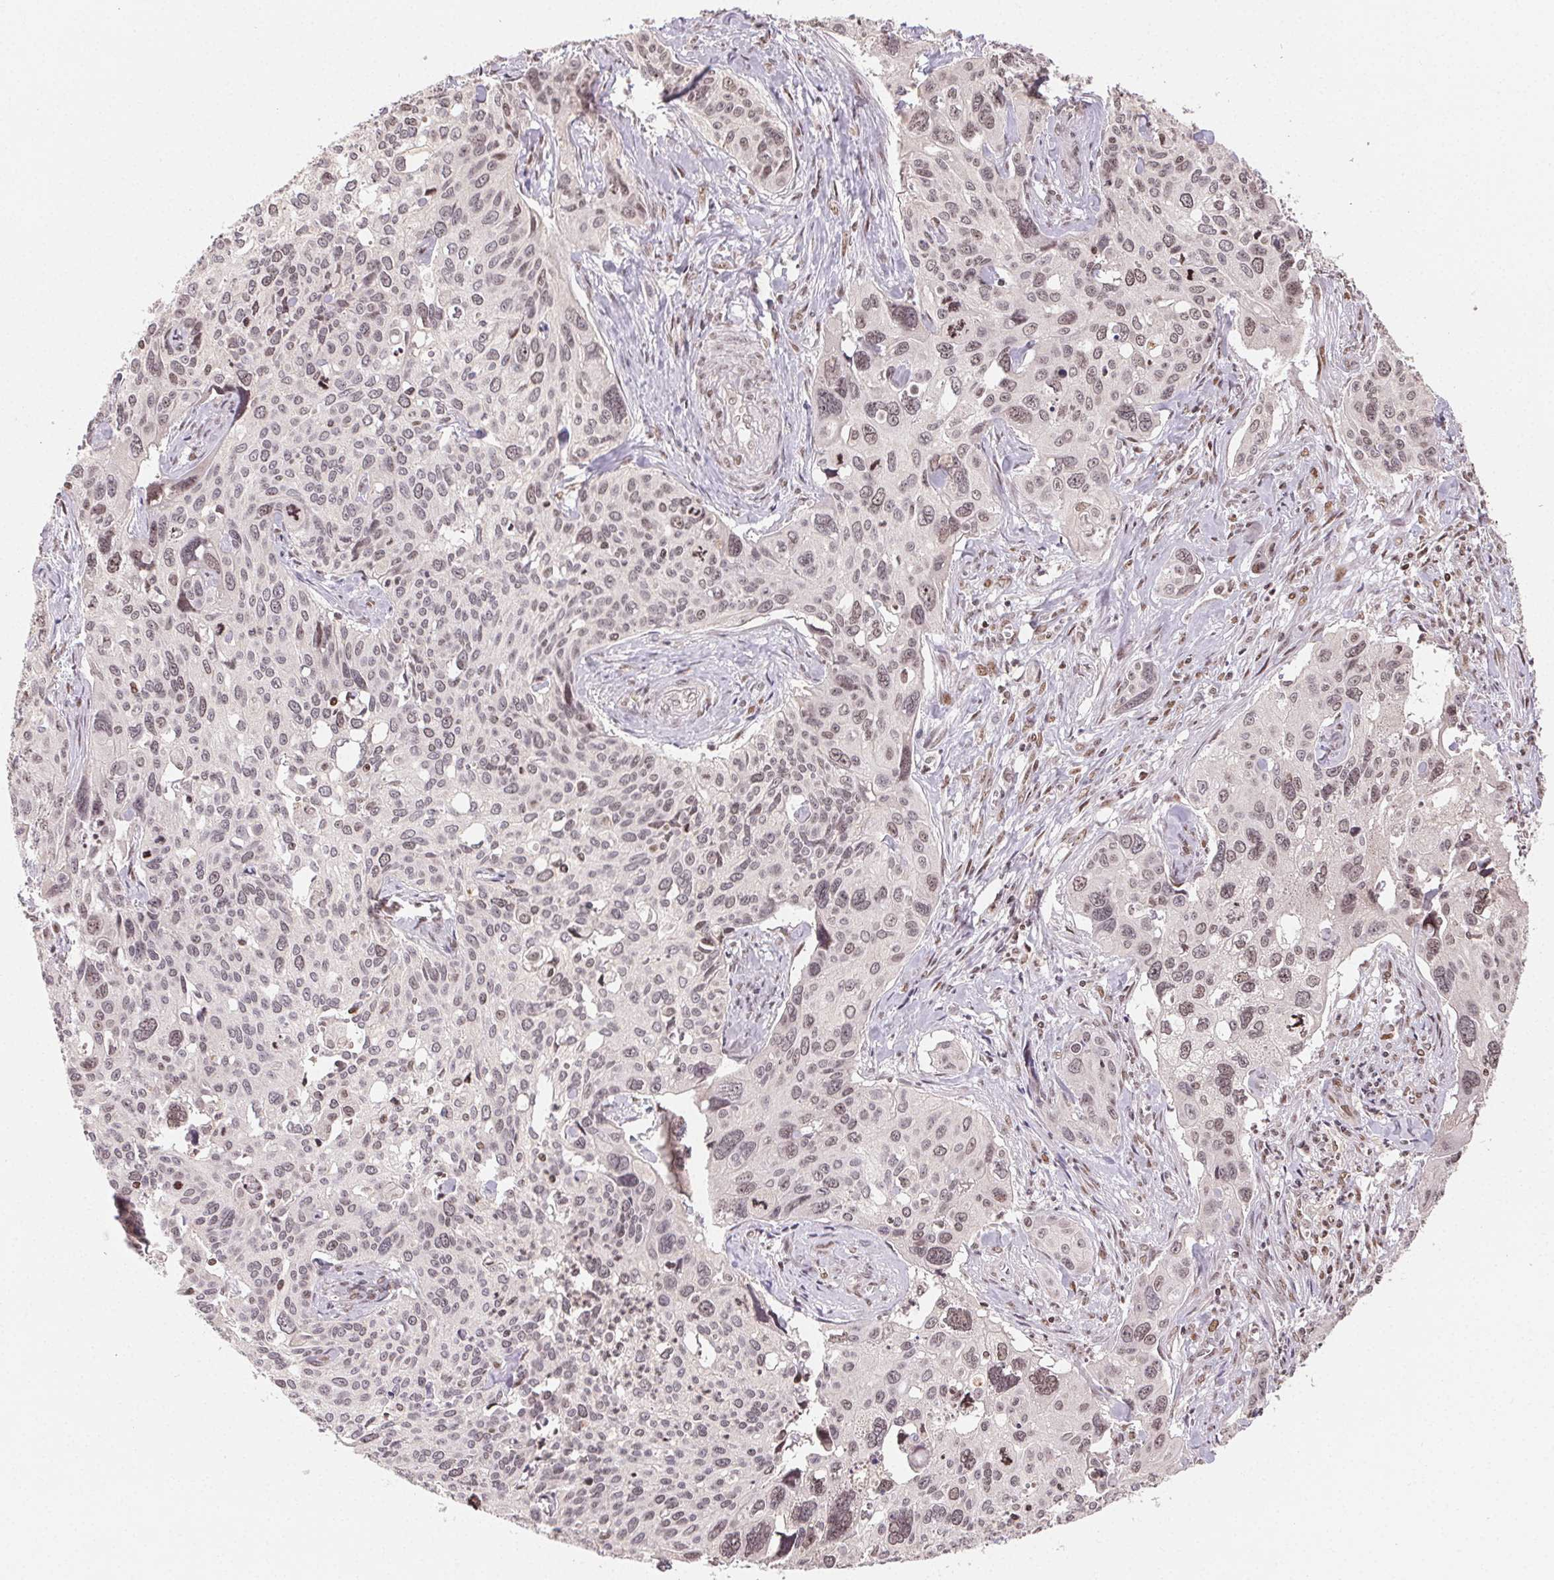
{"staining": {"intensity": "weak", "quantity": "<25%", "location": "nuclear"}, "tissue": "cervical cancer", "cell_type": "Tumor cells", "image_type": "cancer", "snomed": [{"axis": "morphology", "description": "Squamous cell carcinoma, NOS"}, {"axis": "topography", "description": "Cervix"}], "caption": "Cervical cancer was stained to show a protein in brown. There is no significant positivity in tumor cells. (Brightfield microscopy of DAB immunohistochemistry (IHC) at high magnification).", "gene": "MAPKAPK2", "patient": {"sex": "female", "age": 31}}